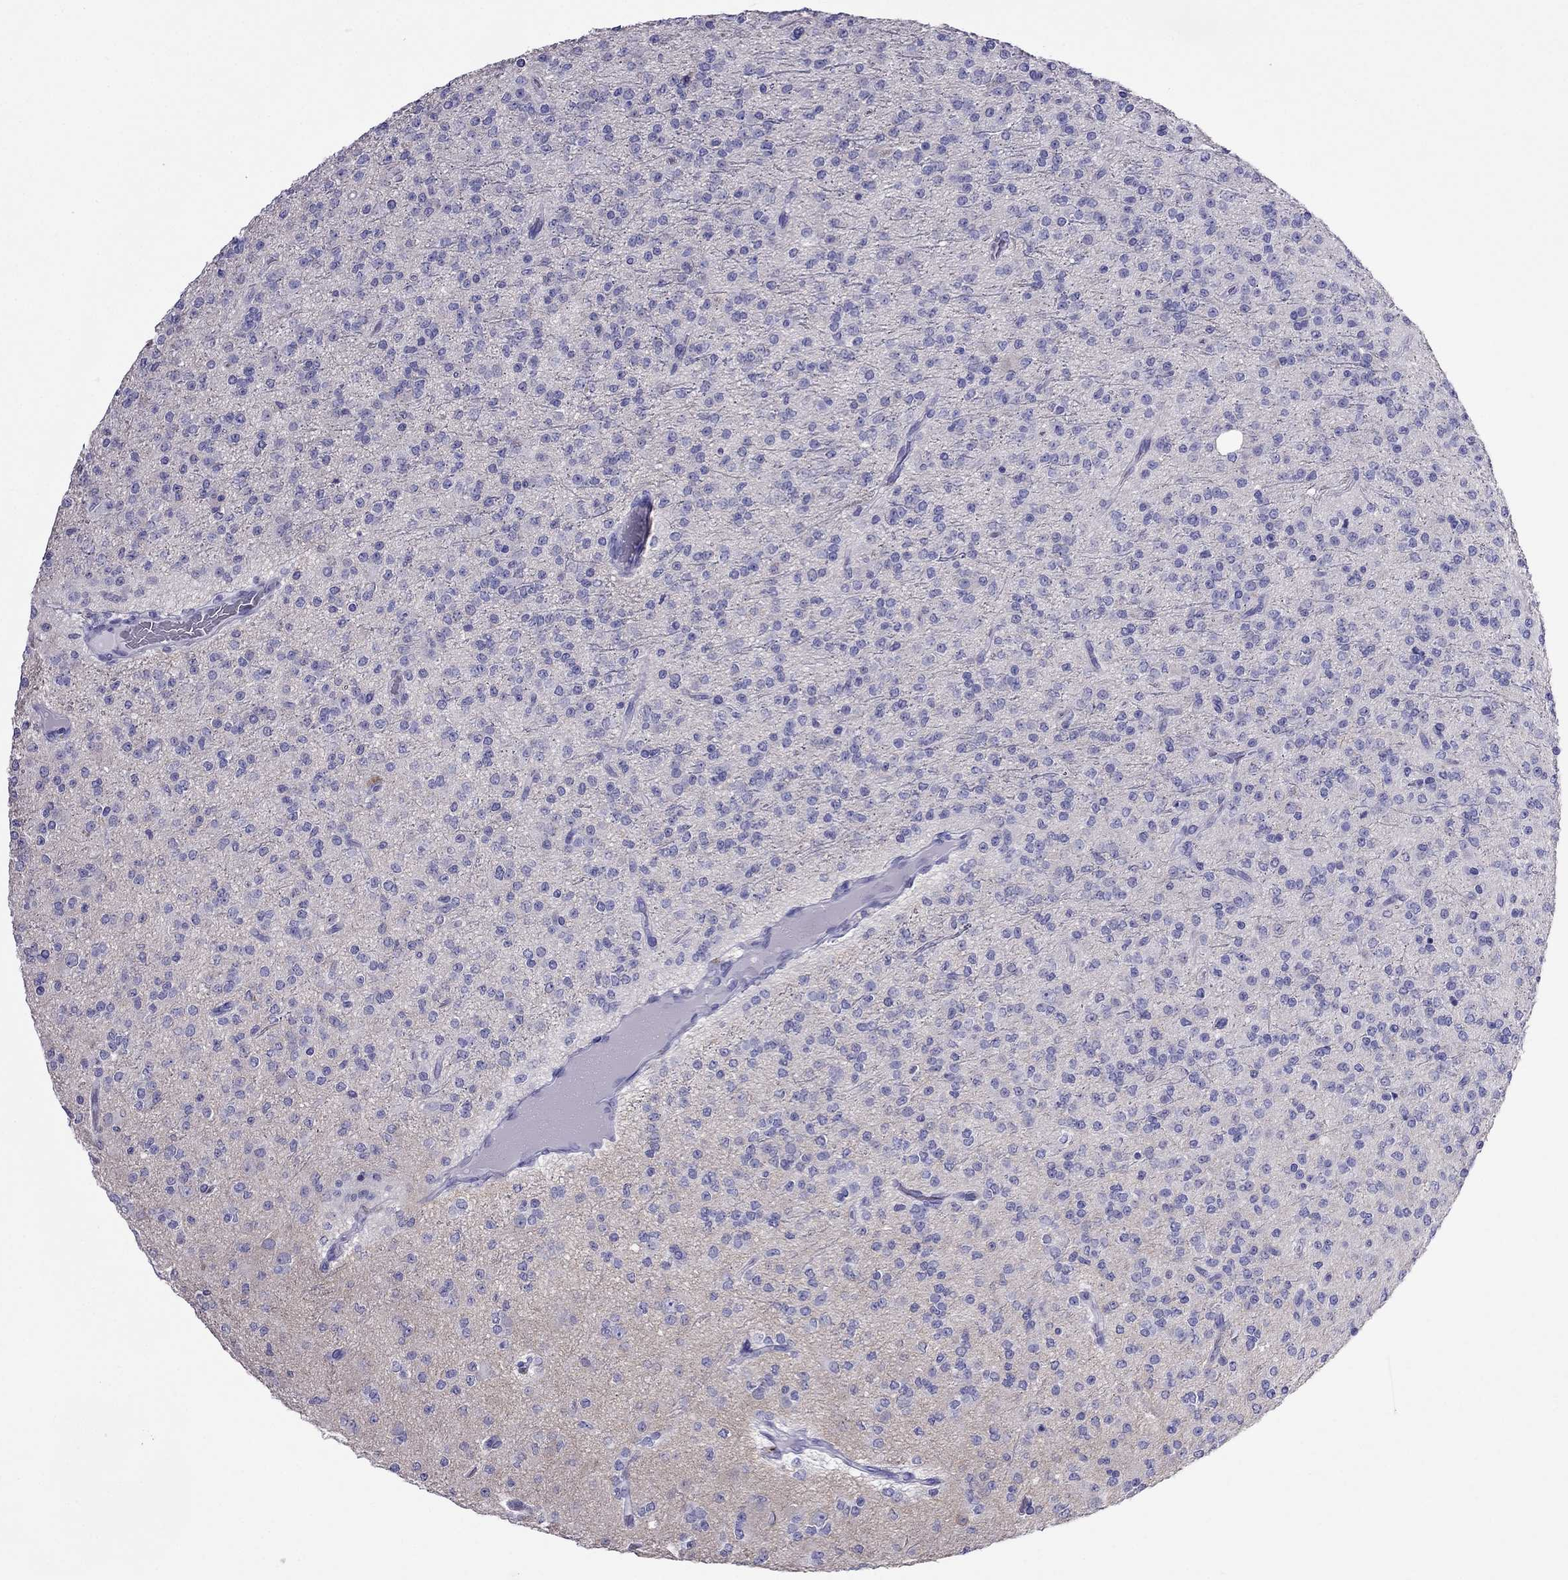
{"staining": {"intensity": "negative", "quantity": "none", "location": "none"}, "tissue": "glioma", "cell_type": "Tumor cells", "image_type": "cancer", "snomed": [{"axis": "morphology", "description": "Glioma, malignant, Low grade"}, {"axis": "topography", "description": "Brain"}], "caption": "Glioma was stained to show a protein in brown. There is no significant staining in tumor cells.", "gene": "PCDHA6", "patient": {"sex": "male", "age": 27}}